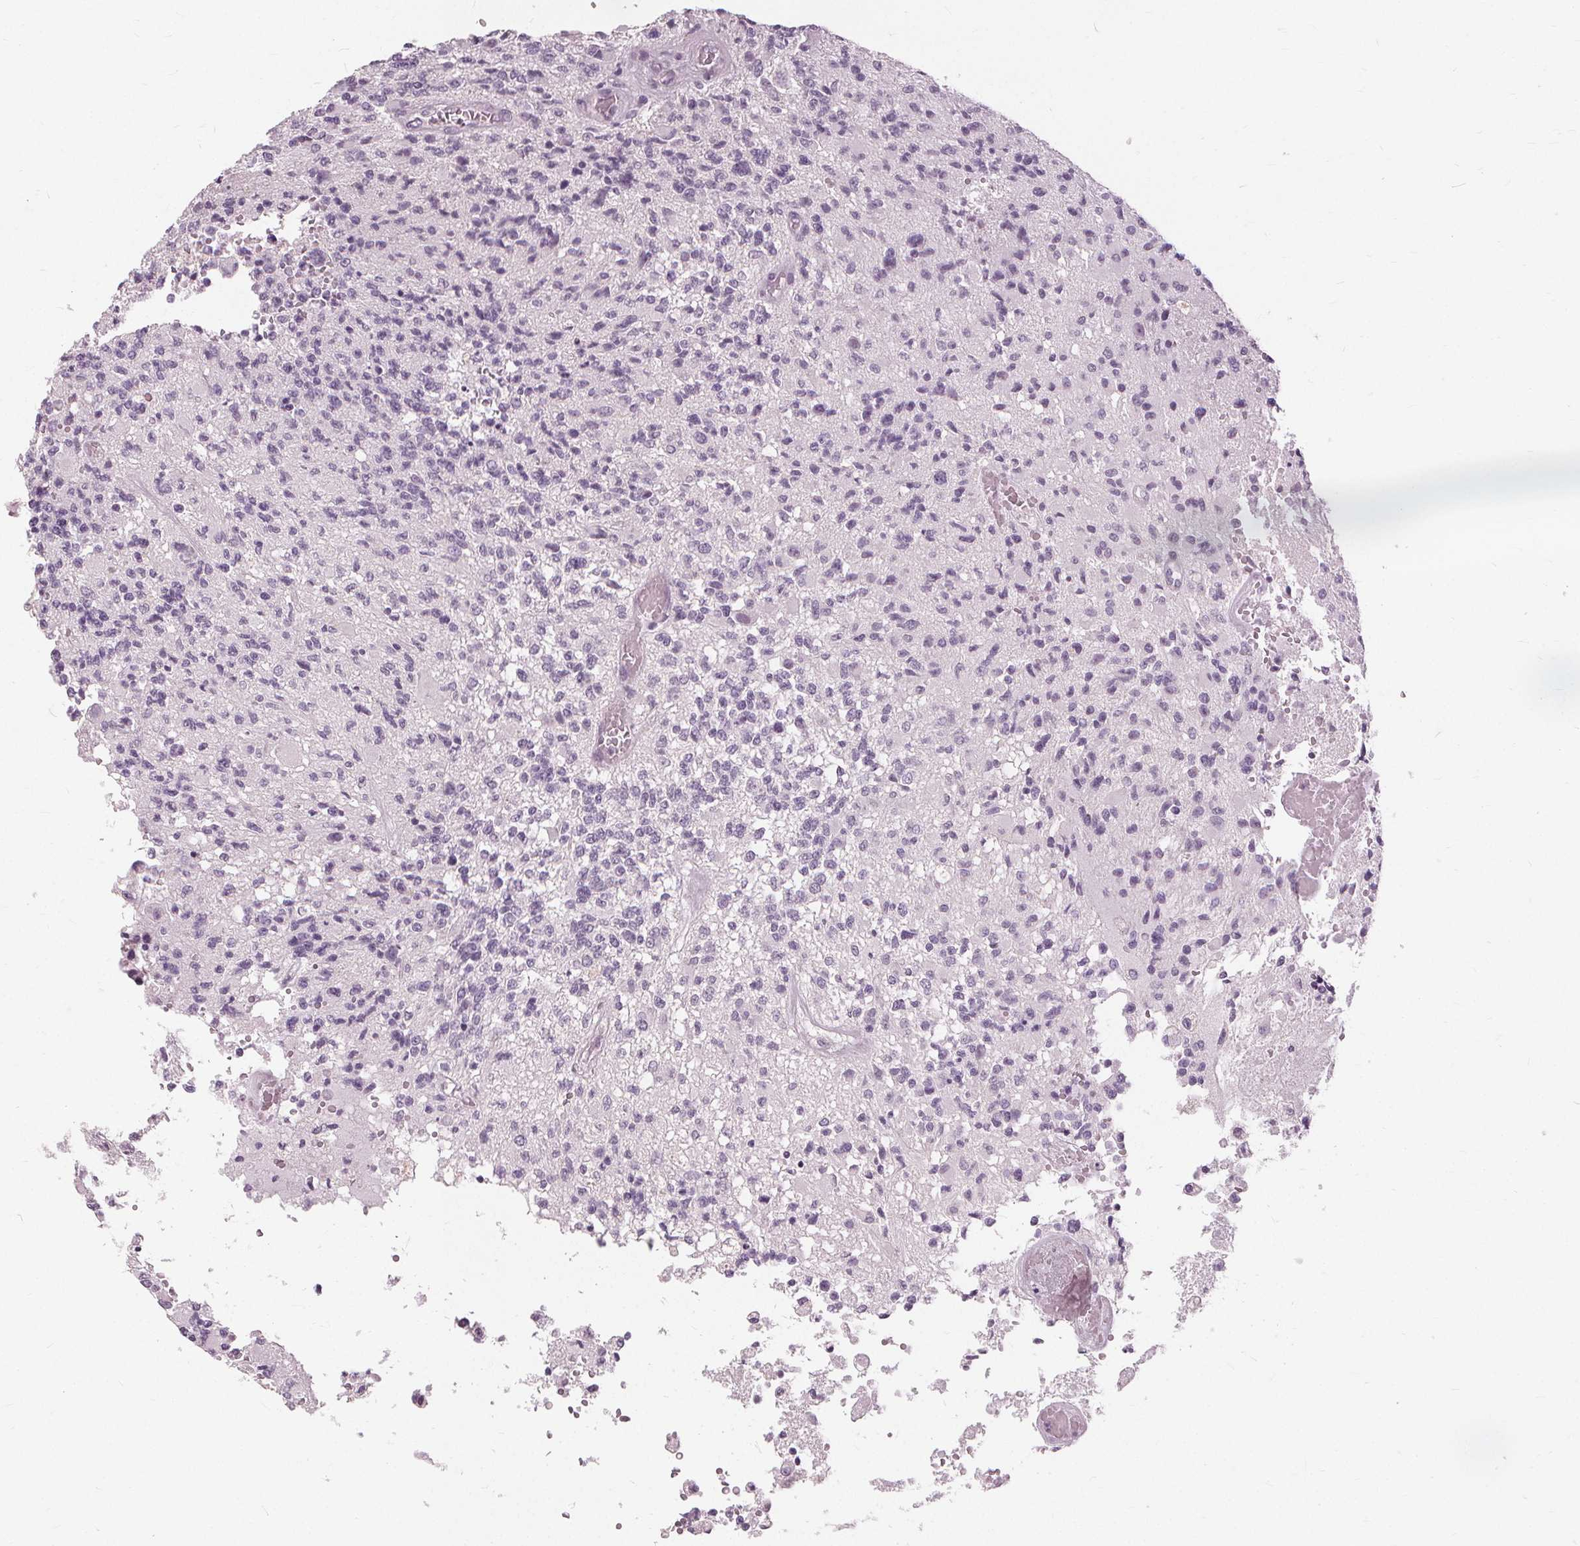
{"staining": {"intensity": "negative", "quantity": "none", "location": "none"}, "tissue": "glioma", "cell_type": "Tumor cells", "image_type": "cancer", "snomed": [{"axis": "morphology", "description": "Glioma, malignant, High grade"}, {"axis": "topography", "description": "Brain"}], "caption": "Malignant glioma (high-grade) was stained to show a protein in brown. There is no significant positivity in tumor cells. (DAB immunohistochemistry with hematoxylin counter stain).", "gene": "SFTPD", "patient": {"sex": "female", "age": 63}}